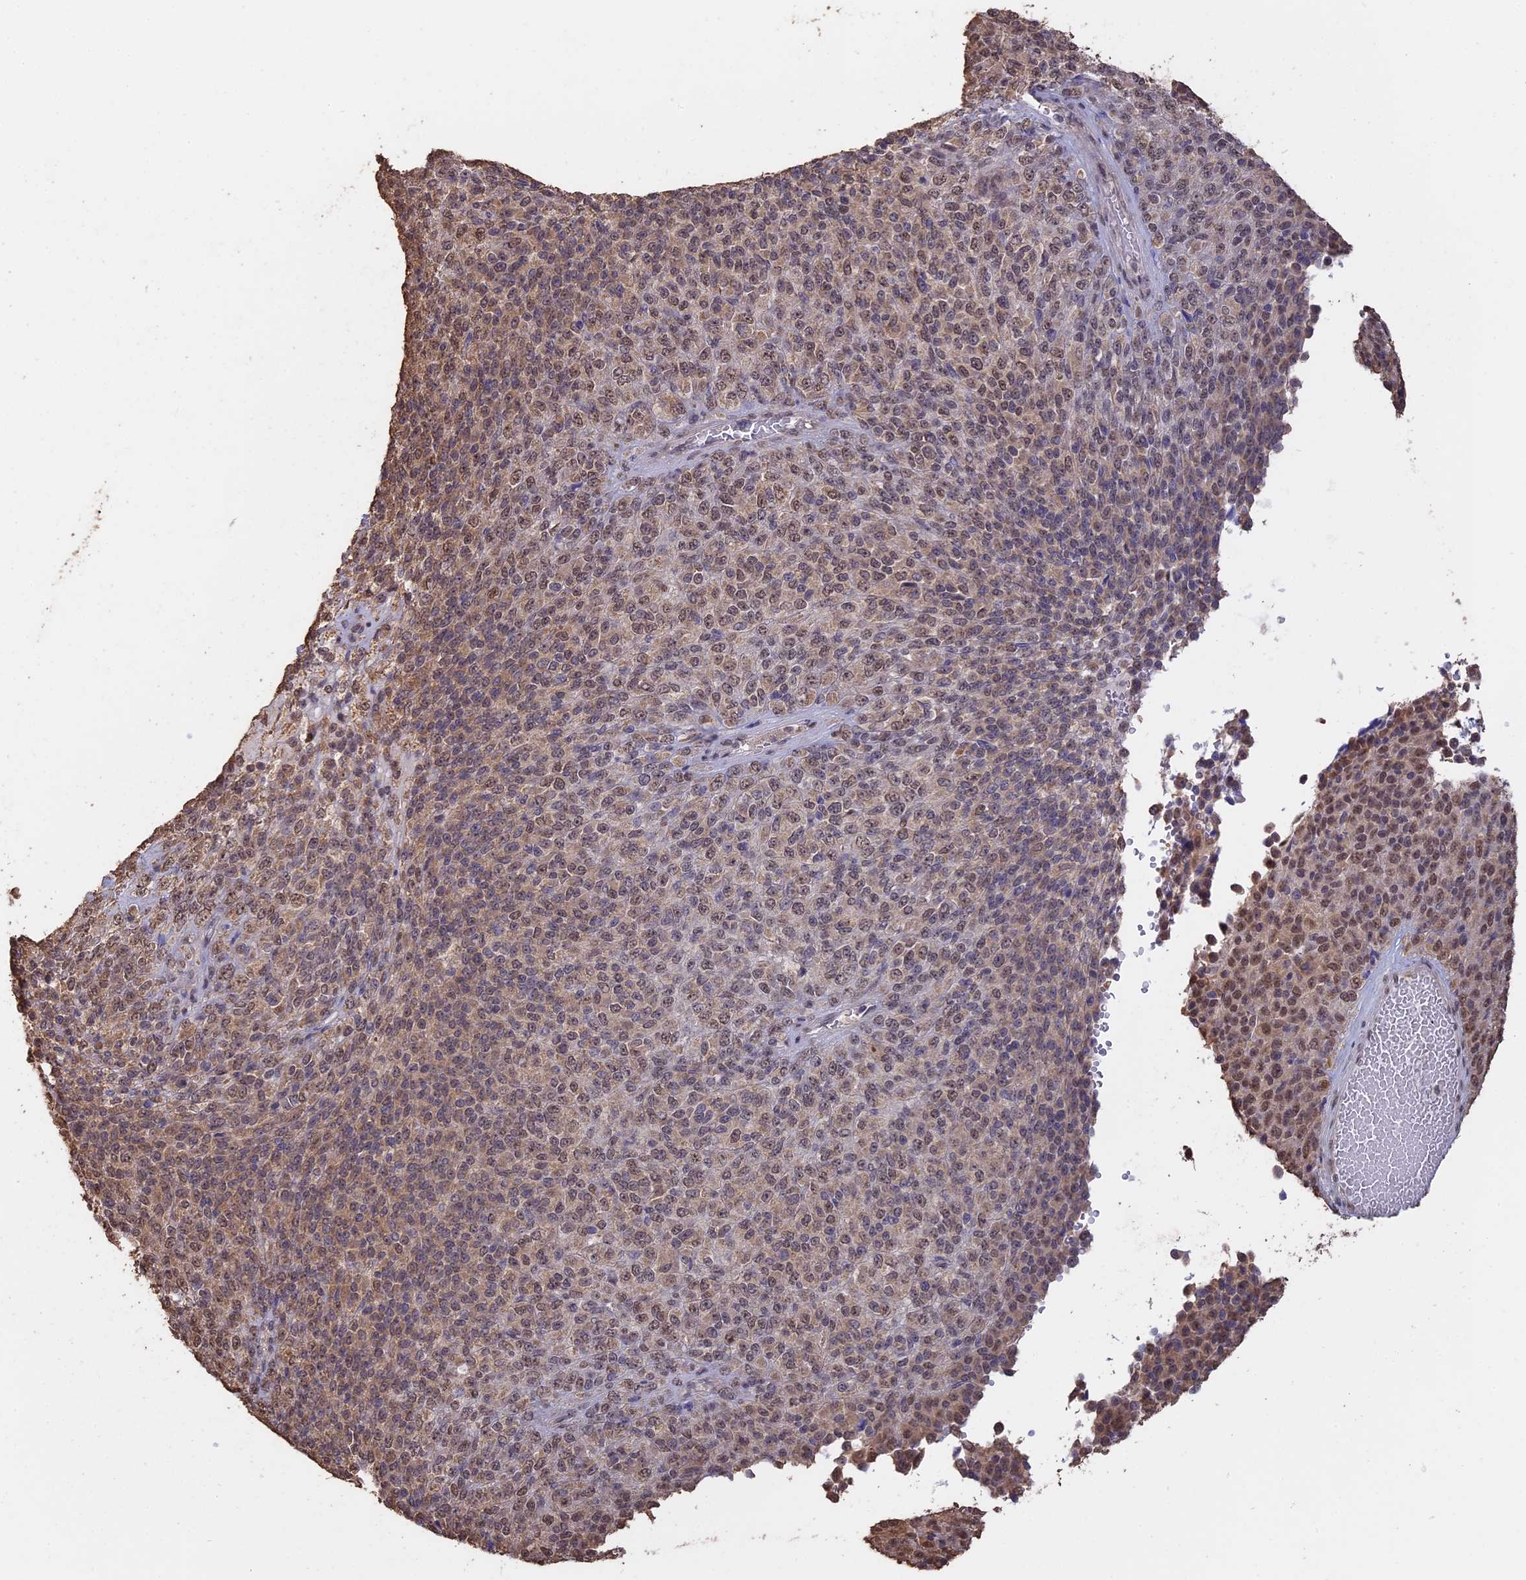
{"staining": {"intensity": "moderate", "quantity": ">75%", "location": "nuclear"}, "tissue": "melanoma", "cell_type": "Tumor cells", "image_type": "cancer", "snomed": [{"axis": "morphology", "description": "Malignant melanoma, Metastatic site"}, {"axis": "topography", "description": "Brain"}], "caption": "A histopathology image of human malignant melanoma (metastatic site) stained for a protein exhibits moderate nuclear brown staining in tumor cells.", "gene": "PSMC6", "patient": {"sex": "female", "age": 56}}